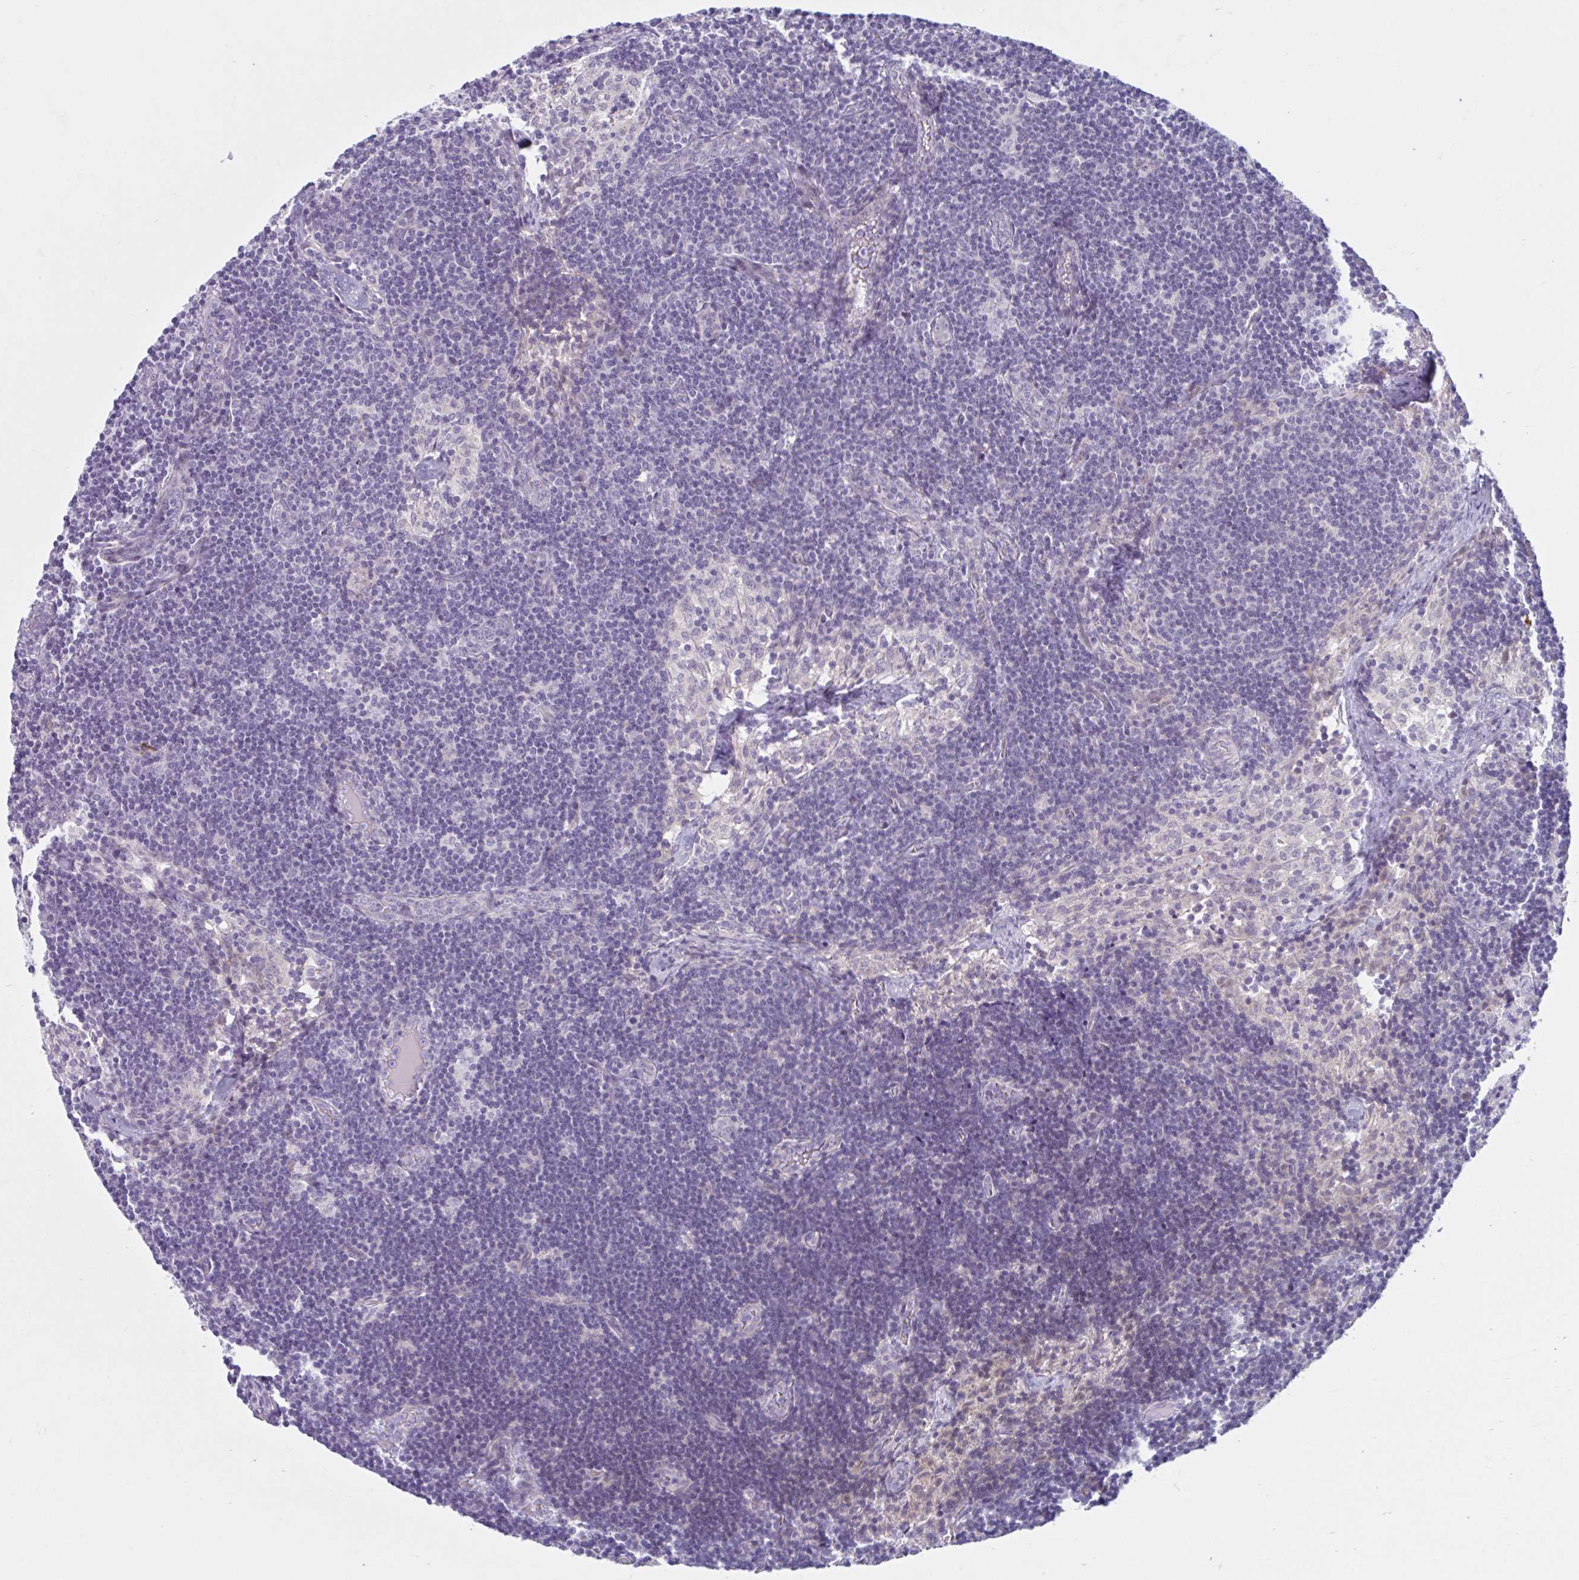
{"staining": {"intensity": "negative", "quantity": "none", "location": "none"}, "tissue": "lymph node", "cell_type": "Germinal center cells", "image_type": "normal", "snomed": [{"axis": "morphology", "description": "Normal tissue, NOS"}, {"axis": "topography", "description": "Lymph node"}], "caption": "Immunohistochemistry (IHC) photomicrograph of unremarkable human lymph node stained for a protein (brown), which exhibits no expression in germinal center cells. (Brightfield microscopy of DAB immunohistochemistry at high magnification).", "gene": "FAM153A", "patient": {"sex": "female", "age": 31}}